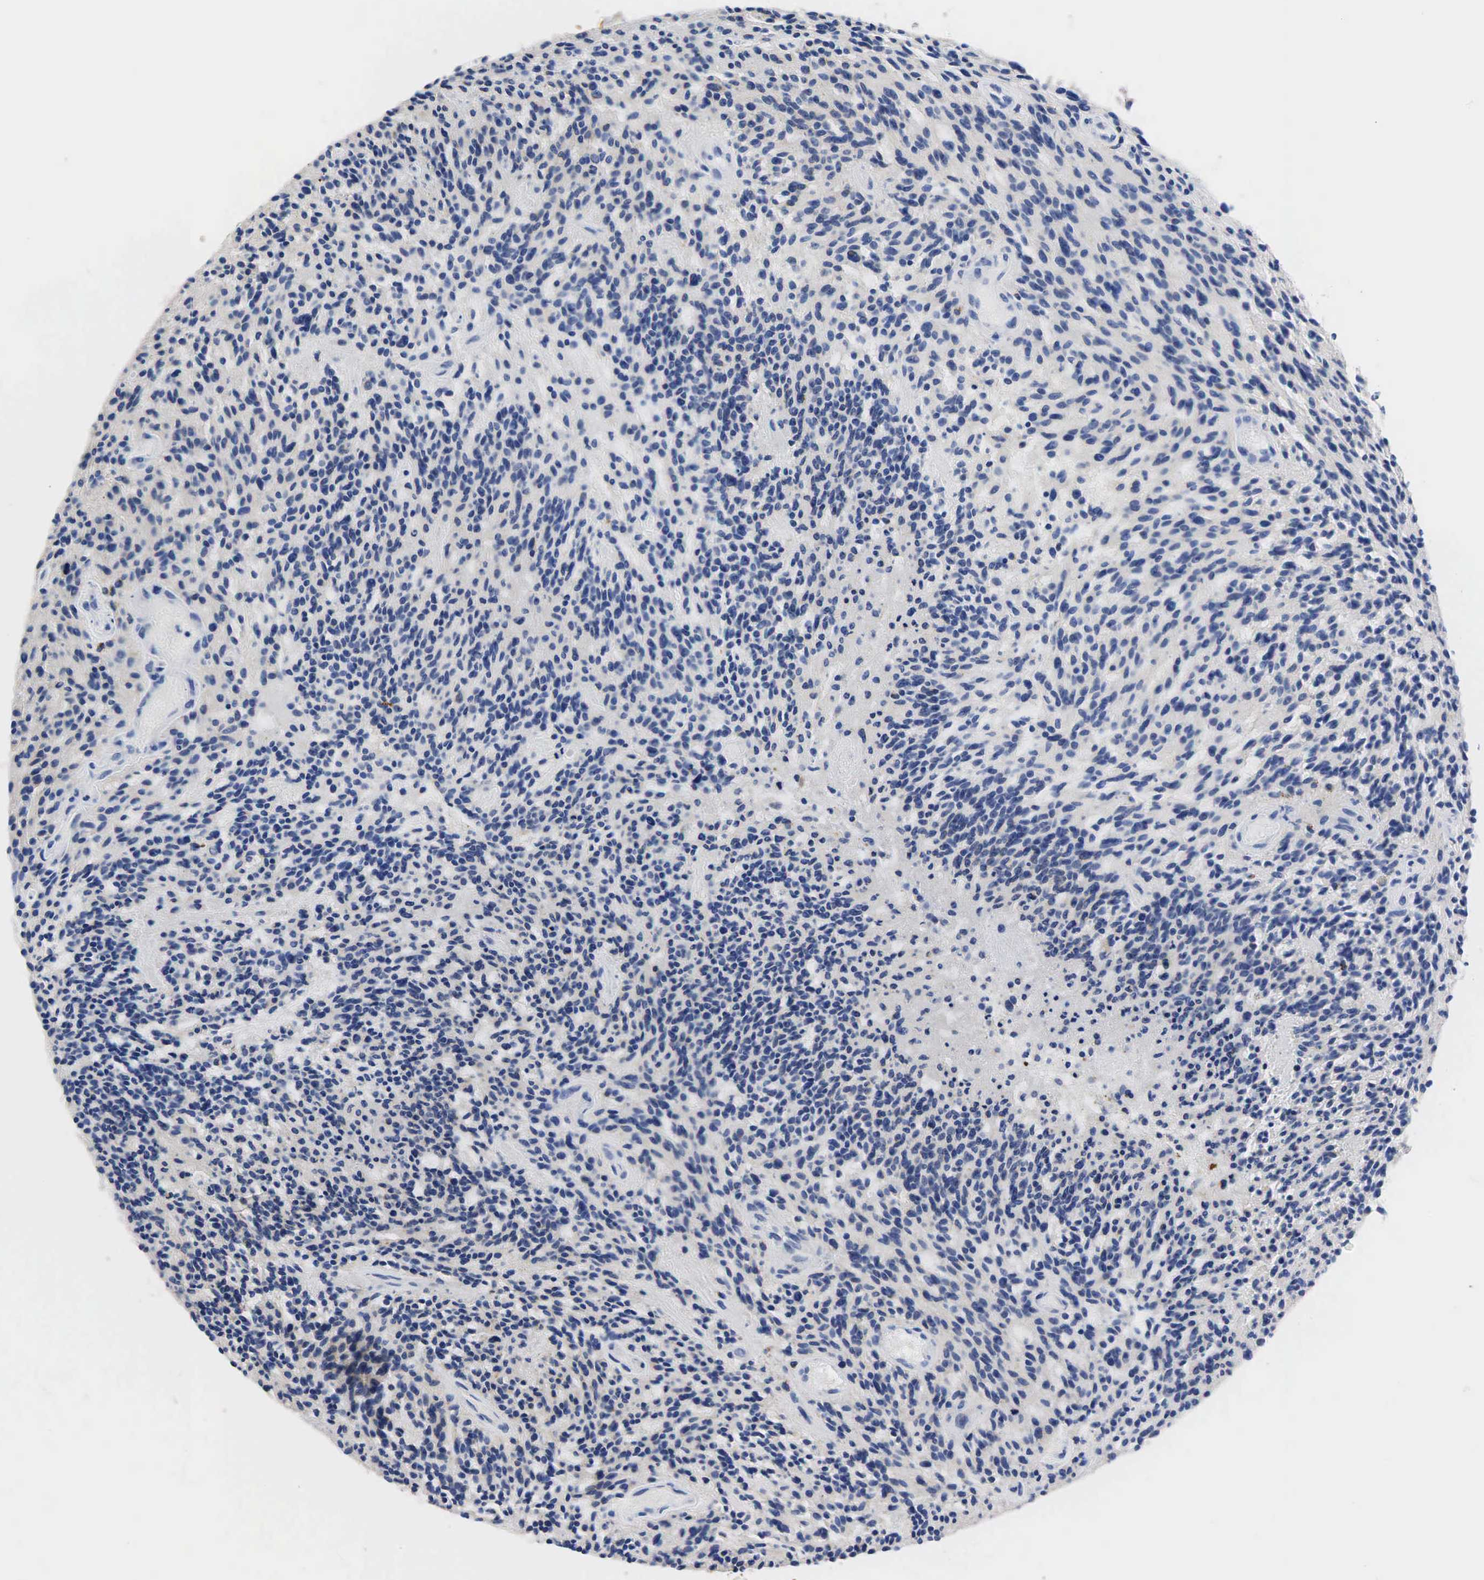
{"staining": {"intensity": "negative", "quantity": "none", "location": "none"}, "tissue": "glioma", "cell_type": "Tumor cells", "image_type": "cancer", "snomed": [{"axis": "morphology", "description": "Glioma, malignant, High grade"}, {"axis": "topography", "description": "Brain"}], "caption": "The photomicrograph displays no significant positivity in tumor cells of glioma. (Immunohistochemistry, brightfield microscopy, high magnification).", "gene": "SYP", "patient": {"sex": "female", "age": 13}}